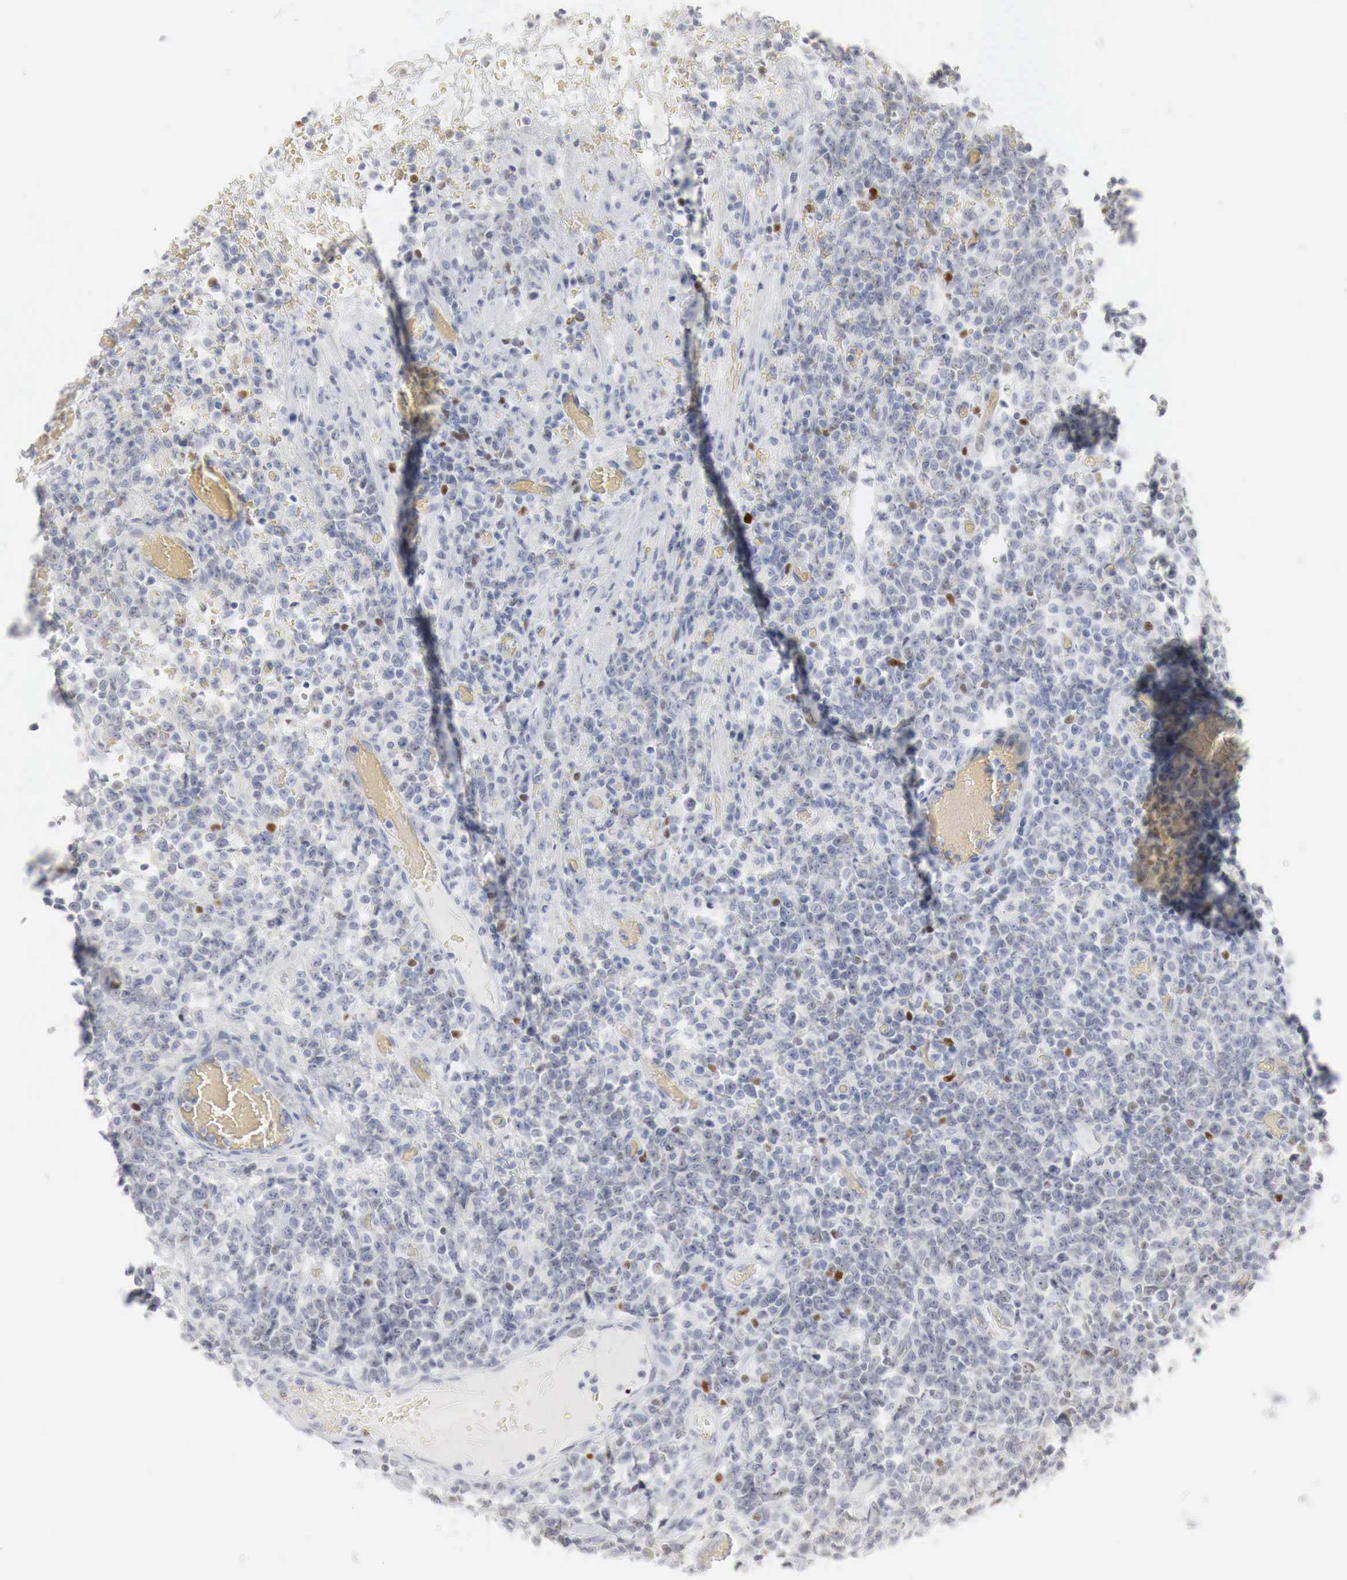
{"staining": {"intensity": "negative", "quantity": "none", "location": "none"}, "tissue": "lymphoma", "cell_type": "Tumor cells", "image_type": "cancer", "snomed": [{"axis": "morphology", "description": "Malignant lymphoma, non-Hodgkin's type, High grade"}, {"axis": "topography", "description": "Colon"}], "caption": "Immunohistochemistry photomicrograph of neoplastic tissue: malignant lymphoma, non-Hodgkin's type (high-grade) stained with DAB (3,3'-diaminobenzidine) reveals no significant protein staining in tumor cells. The staining was performed using DAB (3,3'-diaminobenzidine) to visualize the protein expression in brown, while the nuclei were stained in blue with hematoxylin (Magnification: 20x).", "gene": "TP63", "patient": {"sex": "male", "age": 82}}